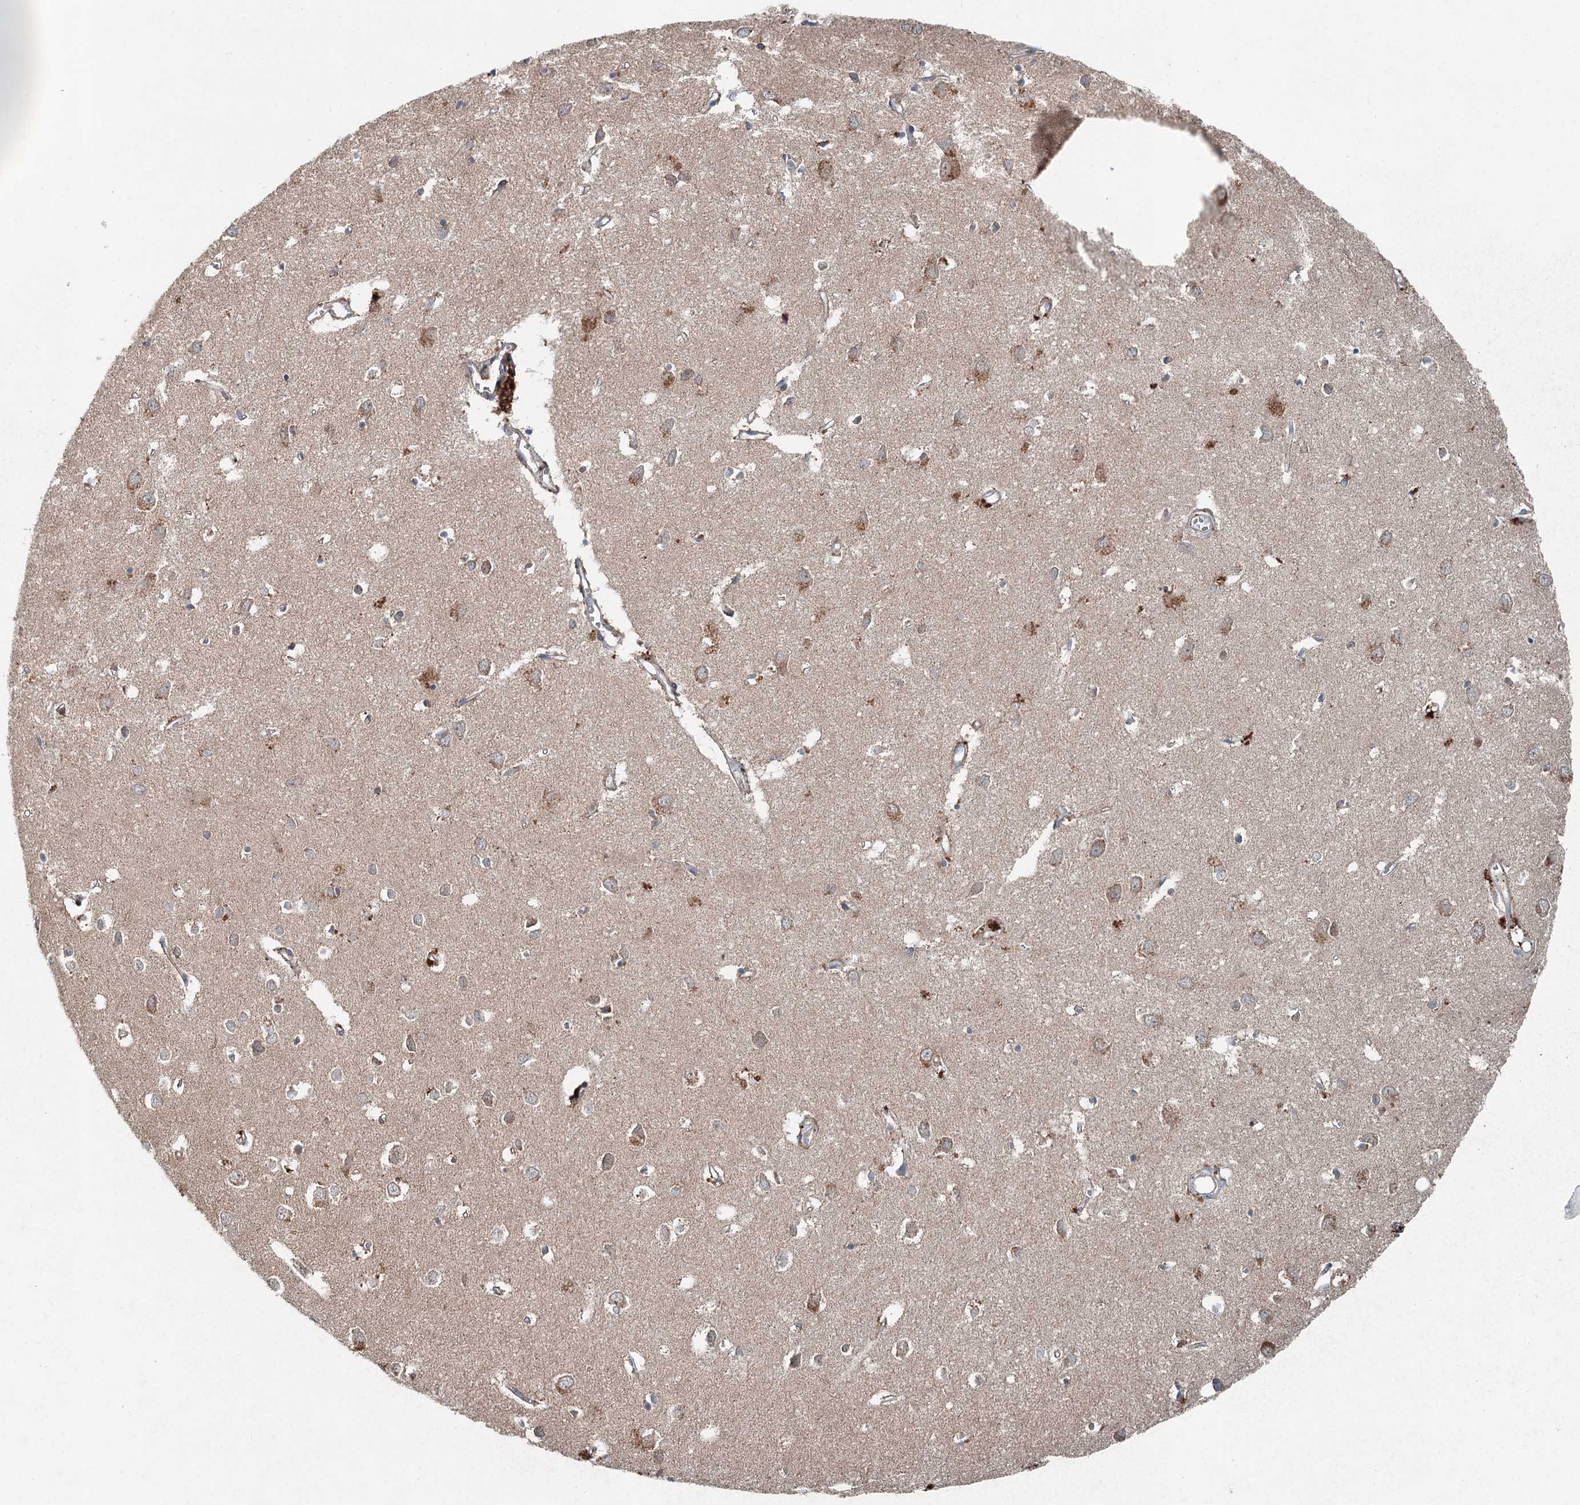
{"staining": {"intensity": "weak", "quantity": "<25%", "location": "cytoplasmic/membranous"}, "tissue": "cerebral cortex", "cell_type": "Endothelial cells", "image_type": "normal", "snomed": [{"axis": "morphology", "description": "Normal tissue, NOS"}, {"axis": "topography", "description": "Cerebral cortex"}], "caption": "Cerebral cortex was stained to show a protein in brown. There is no significant positivity in endothelial cells. (Brightfield microscopy of DAB immunohistochemistry at high magnification).", "gene": "SKIC3", "patient": {"sex": "female", "age": 64}}